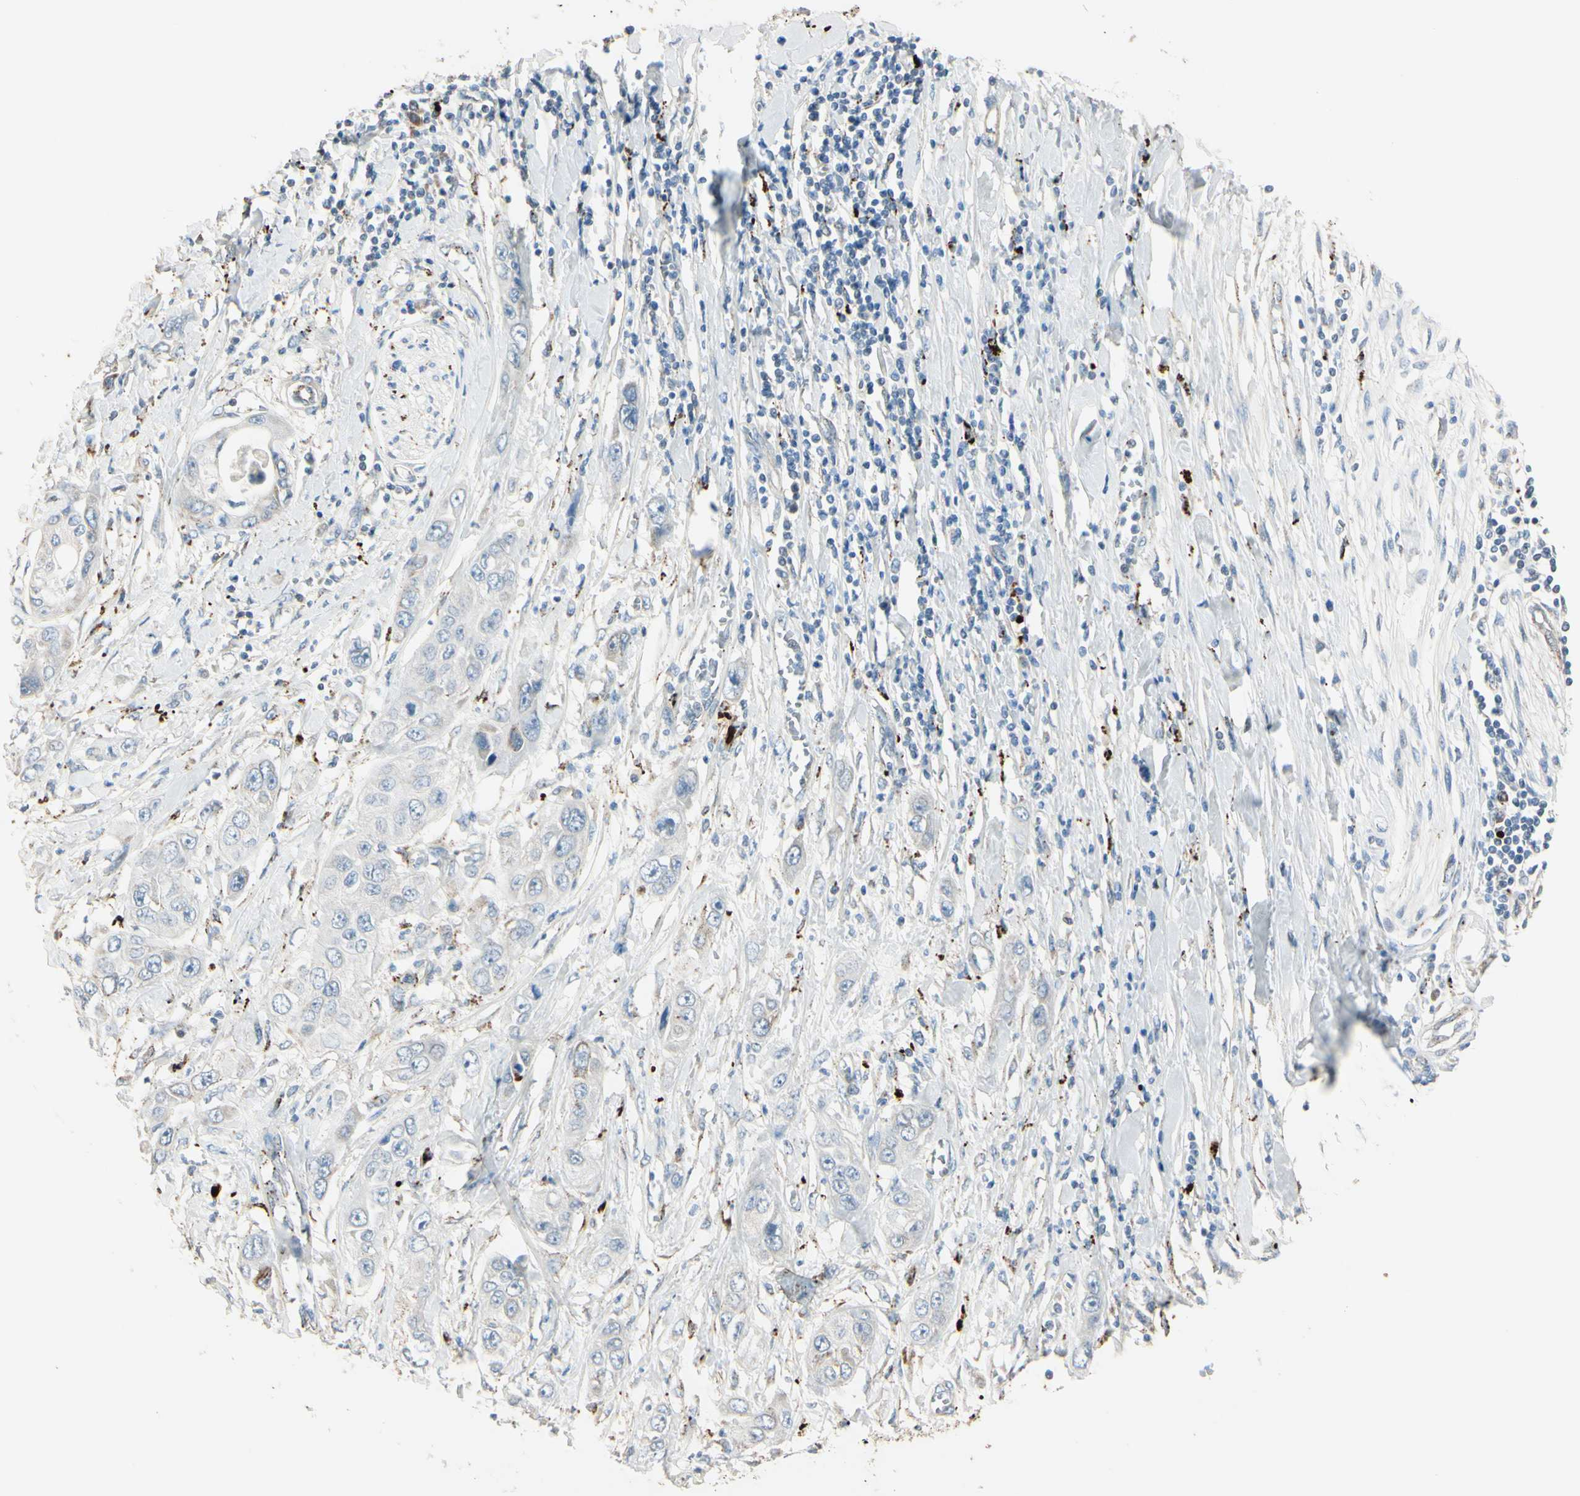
{"staining": {"intensity": "negative", "quantity": "none", "location": "none"}, "tissue": "pancreatic cancer", "cell_type": "Tumor cells", "image_type": "cancer", "snomed": [{"axis": "morphology", "description": "Adenocarcinoma, NOS"}, {"axis": "topography", "description": "Pancreas"}], "caption": "Protein analysis of pancreatic adenocarcinoma reveals no significant staining in tumor cells.", "gene": "ANGPTL1", "patient": {"sex": "female", "age": 70}}